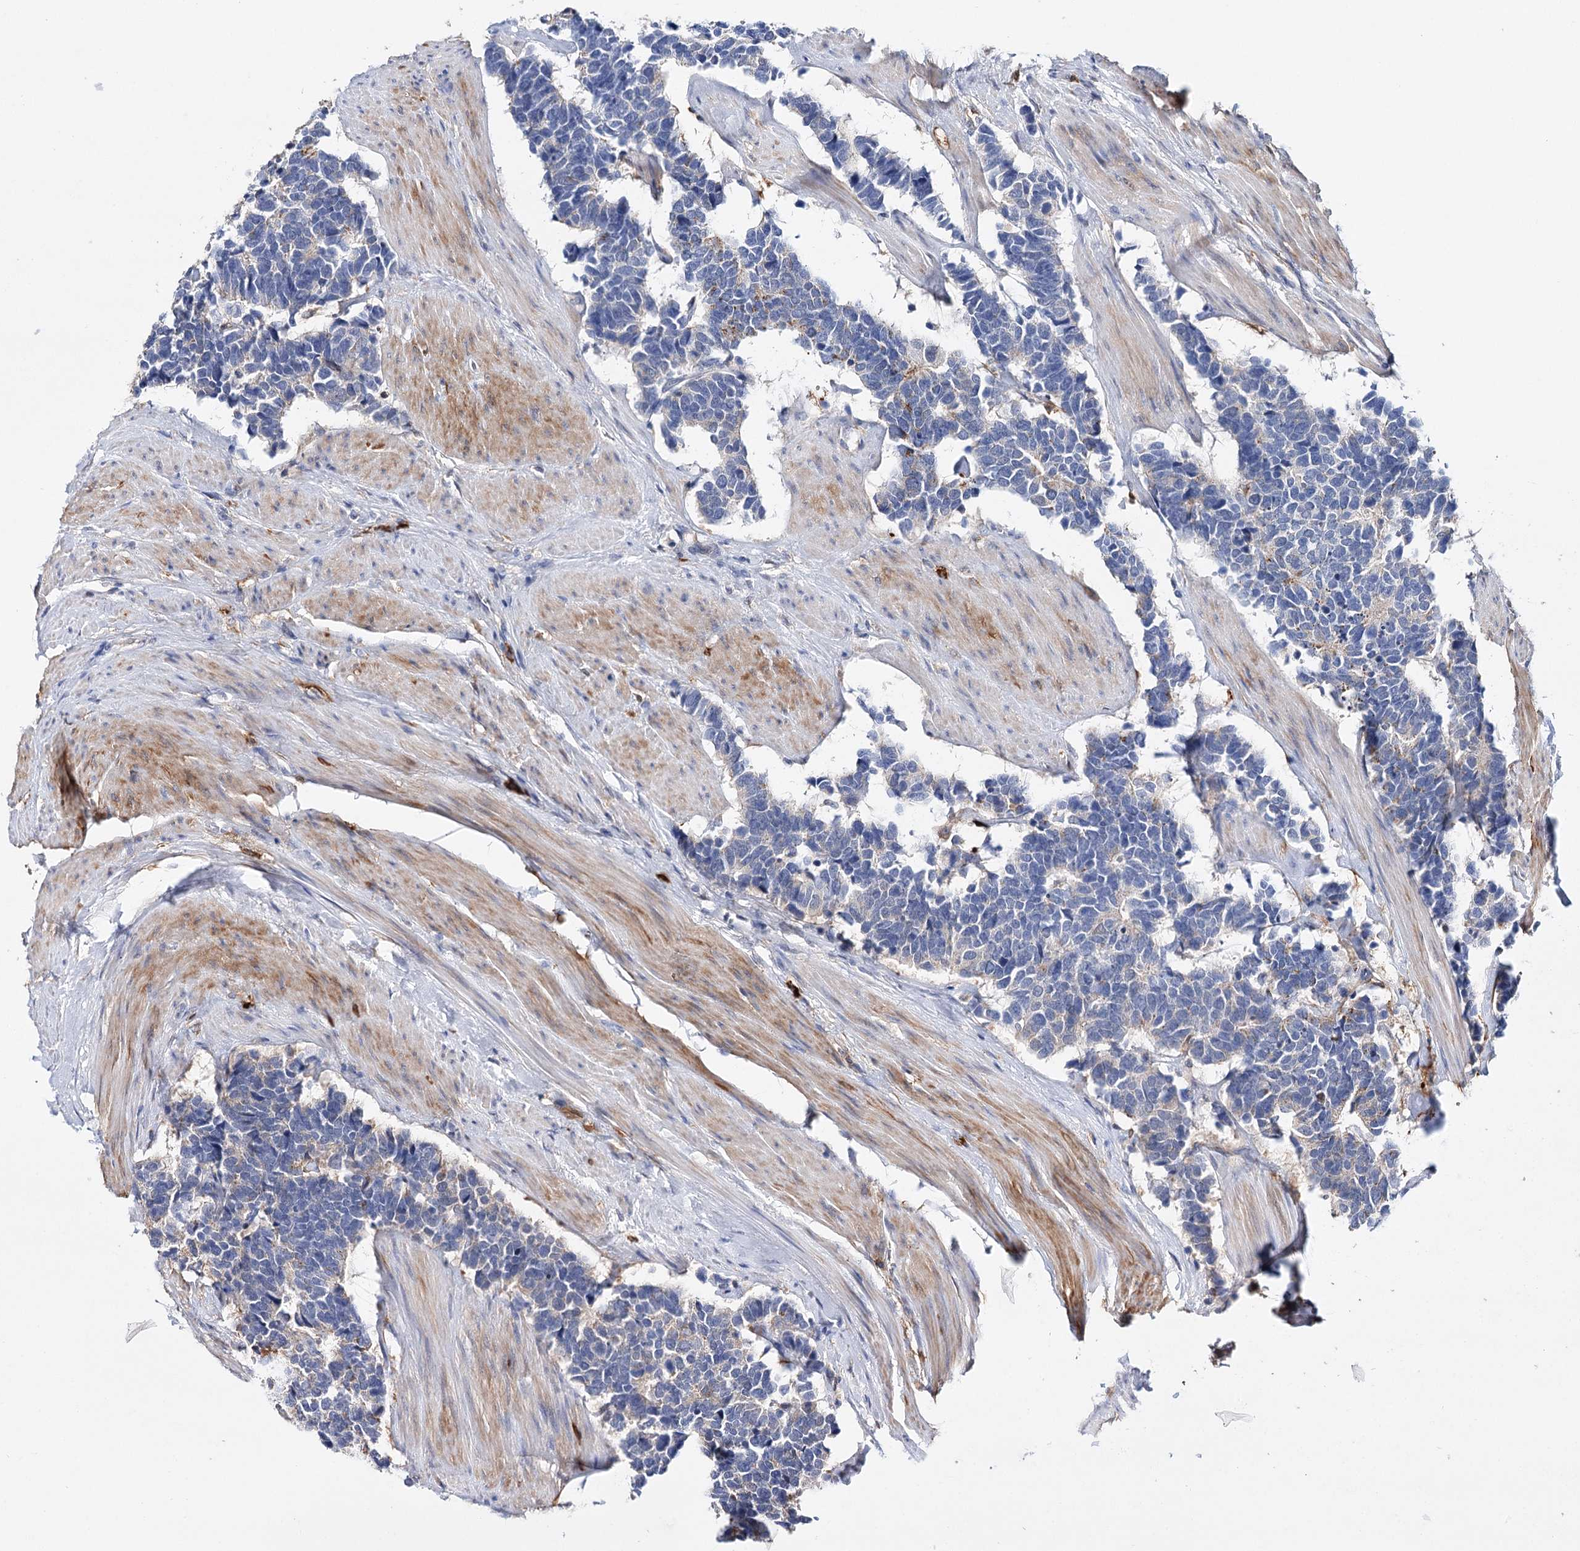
{"staining": {"intensity": "negative", "quantity": "none", "location": "none"}, "tissue": "carcinoid", "cell_type": "Tumor cells", "image_type": "cancer", "snomed": [{"axis": "morphology", "description": "Carcinoma, NOS"}, {"axis": "morphology", "description": "Carcinoid, malignant, NOS"}, {"axis": "topography", "description": "Urinary bladder"}], "caption": "IHC of human carcinoid demonstrates no positivity in tumor cells. Brightfield microscopy of immunohistochemistry stained with DAB (3,3'-diaminobenzidine) (brown) and hematoxylin (blue), captured at high magnification.", "gene": "CFAP46", "patient": {"sex": "male", "age": 57}}